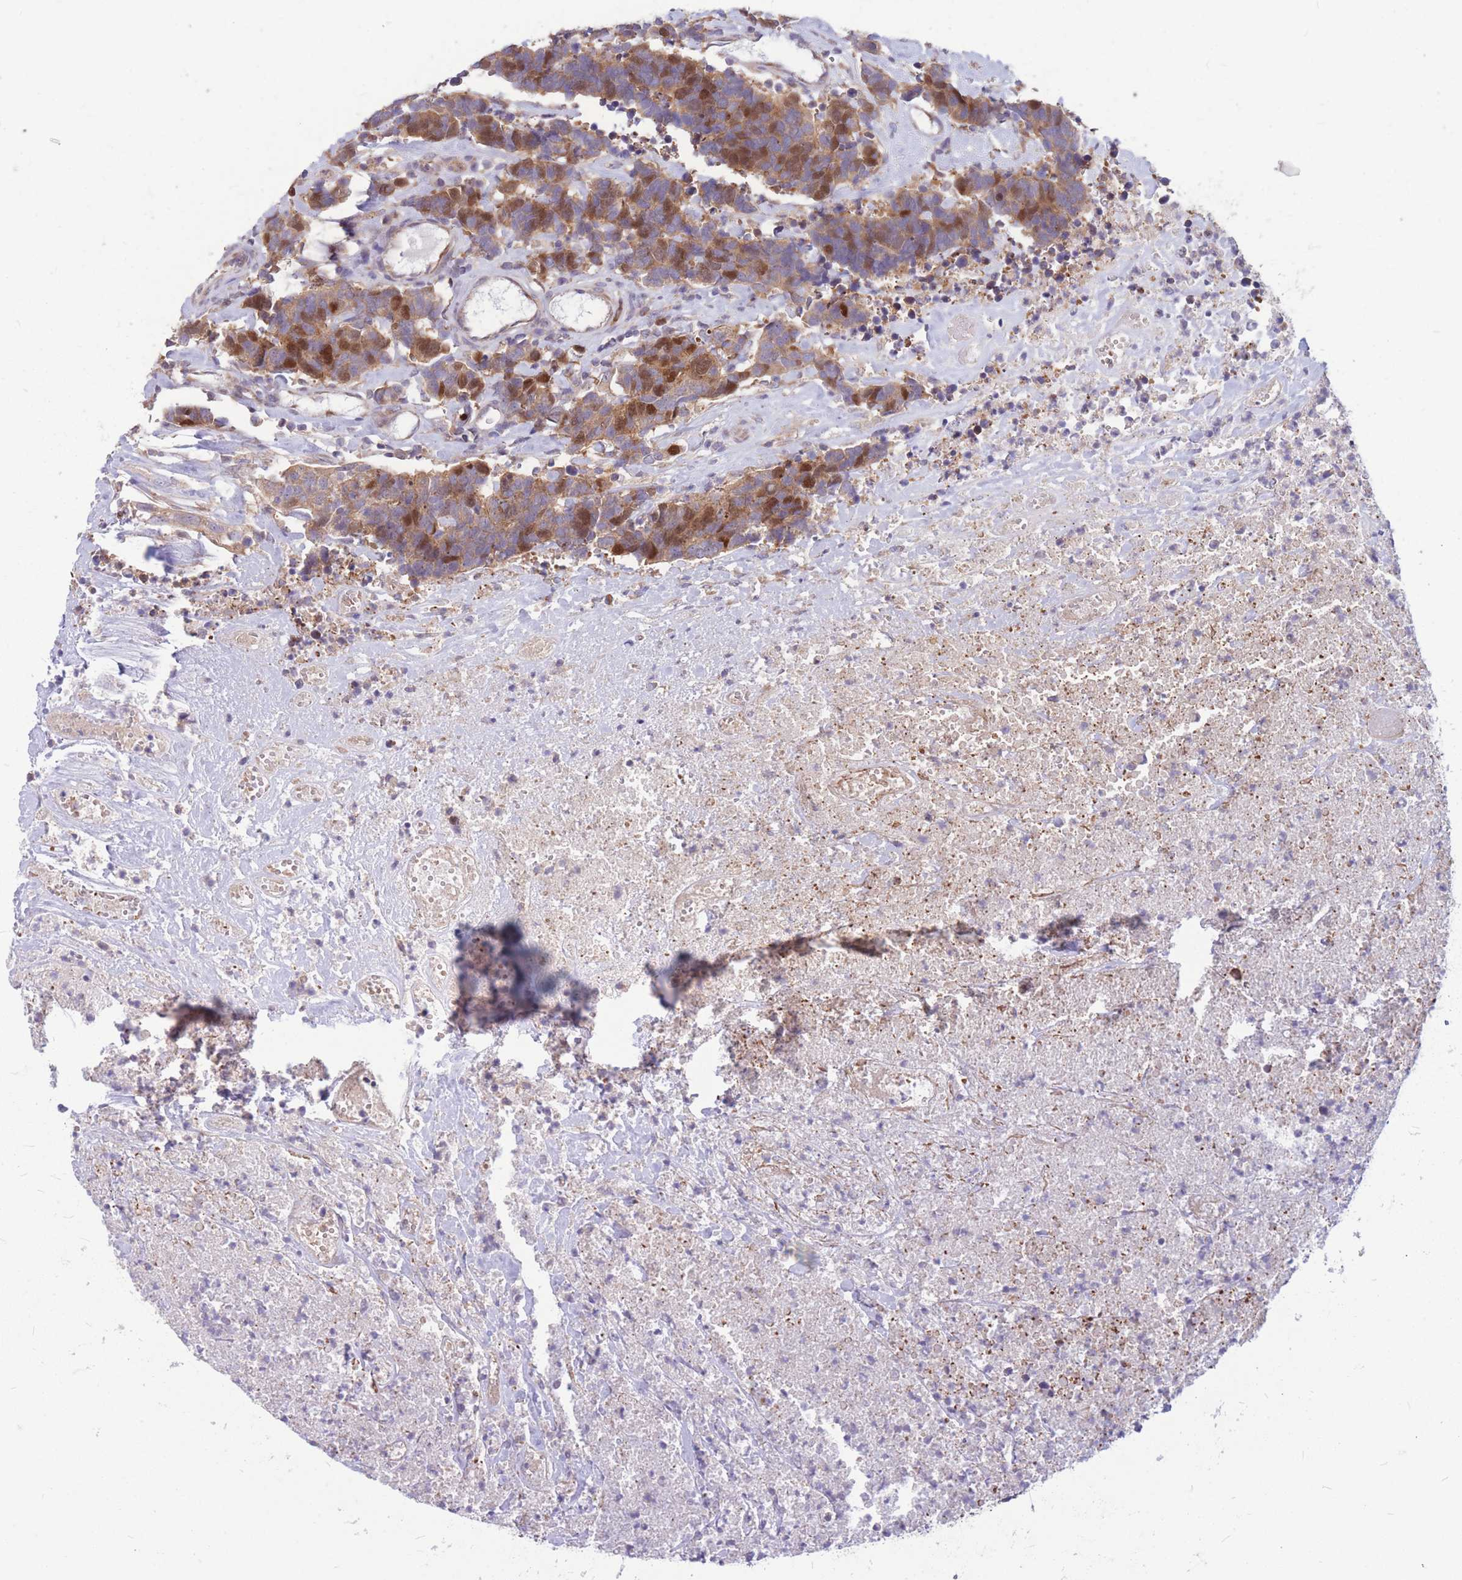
{"staining": {"intensity": "moderate", "quantity": ">75%", "location": "cytoplasmic/membranous,nuclear"}, "tissue": "carcinoid", "cell_type": "Tumor cells", "image_type": "cancer", "snomed": [{"axis": "morphology", "description": "Carcinoma, NOS"}, {"axis": "morphology", "description": "Carcinoid, malignant, NOS"}, {"axis": "topography", "description": "Urinary bladder"}], "caption": "The histopathology image displays staining of carcinoma, revealing moderate cytoplasmic/membranous and nuclear protein positivity (brown color) within tumor cells.", "gene": "GMNN", "patient": {"sex": "male", "age": 57}}